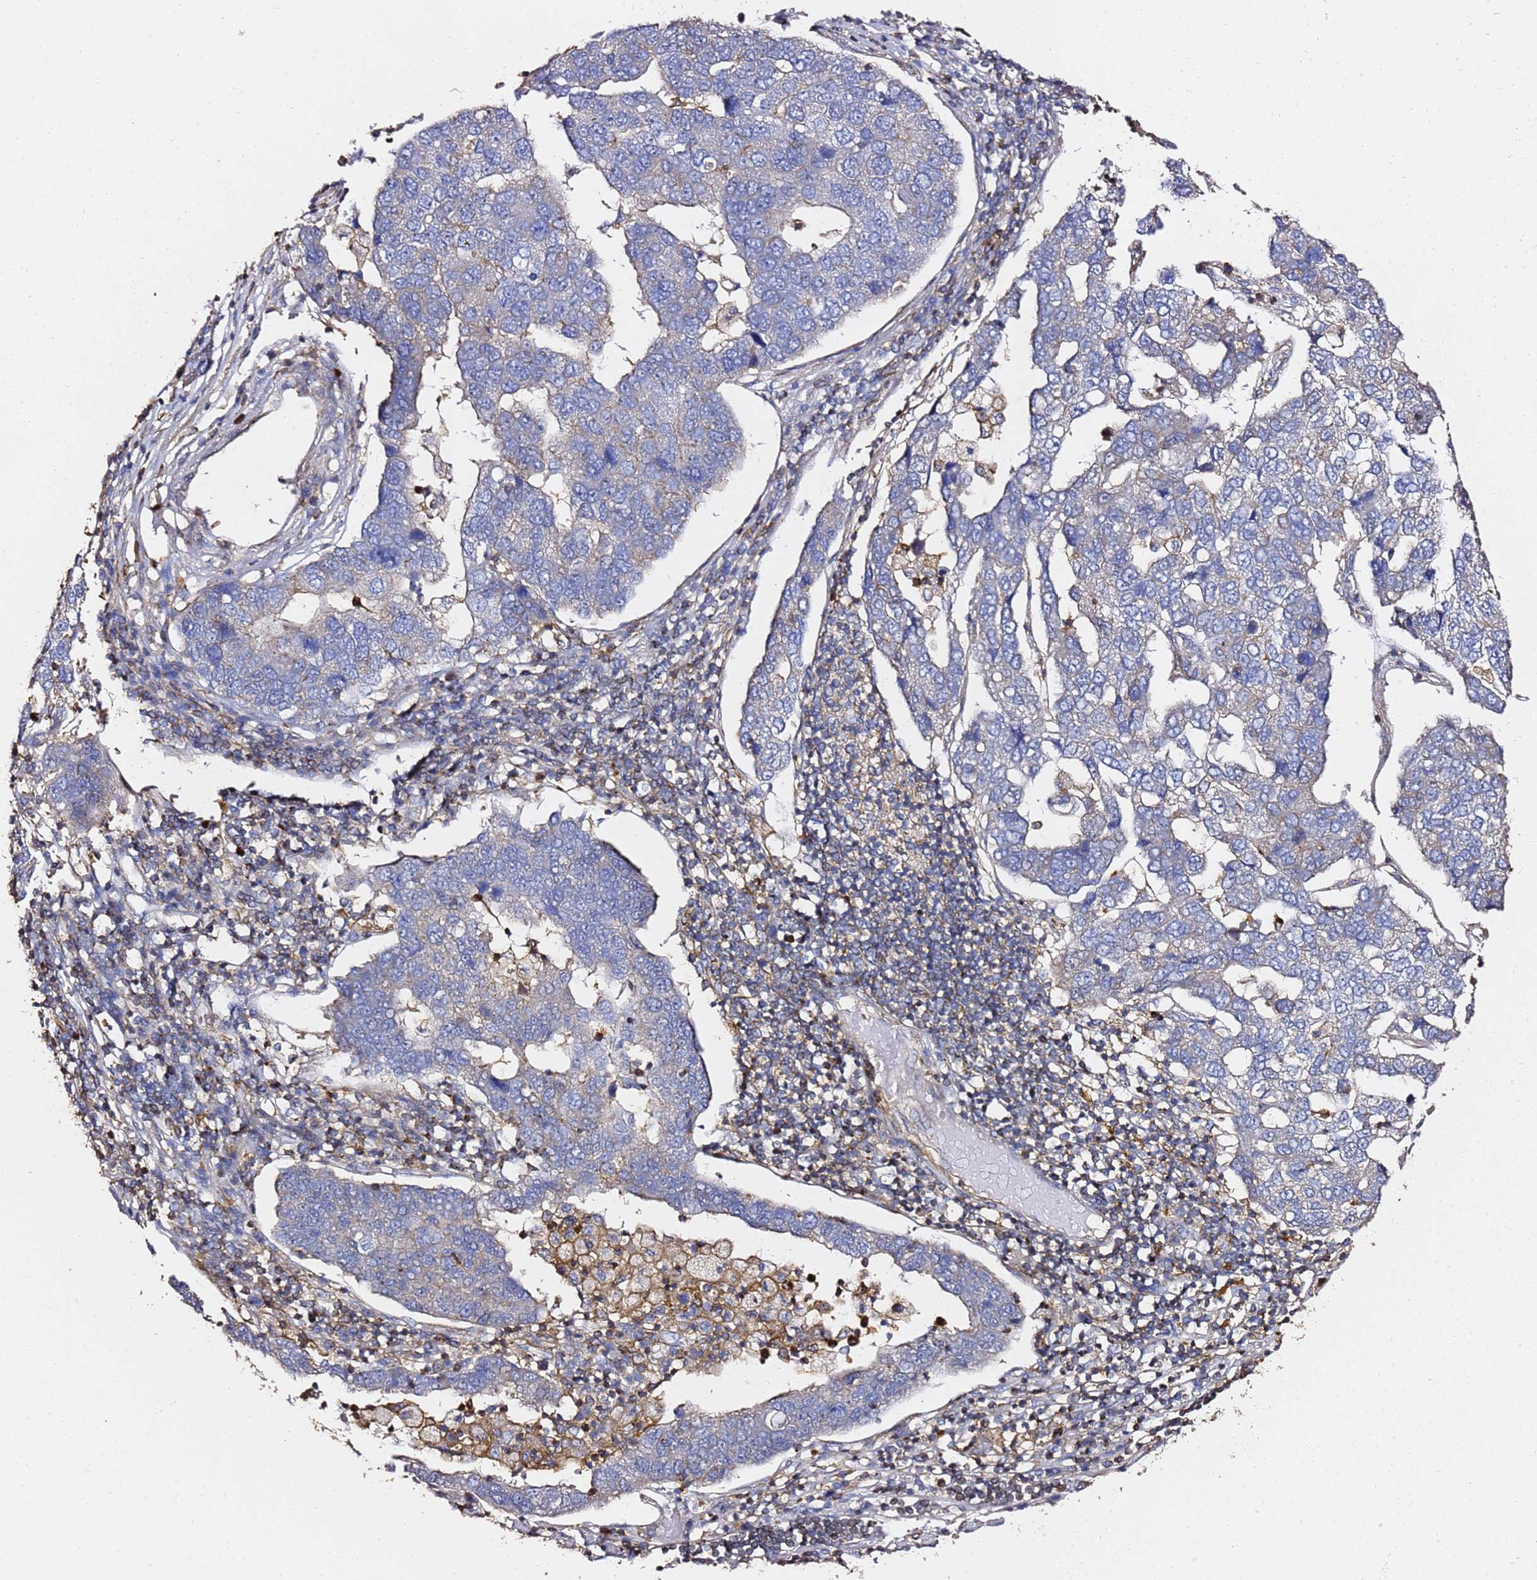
{"staining": {"intensity": "negative", "quantity": "none", "location": "none"}, "tissue": "pancreatic cancer", "cell_type": "Tumor cells", "image_type": "cancer", "snomed": [{"axis": "morphology", "description": "Adenocarcinoma, NOS"}, {"axis": "topography", "description": "Pancreas"}], "caption": "The image shows no staining of tumor cells in pancreatic cancer.", "gene": "ZFP36L2", "patient": {"sex": "female", "age": 61}}